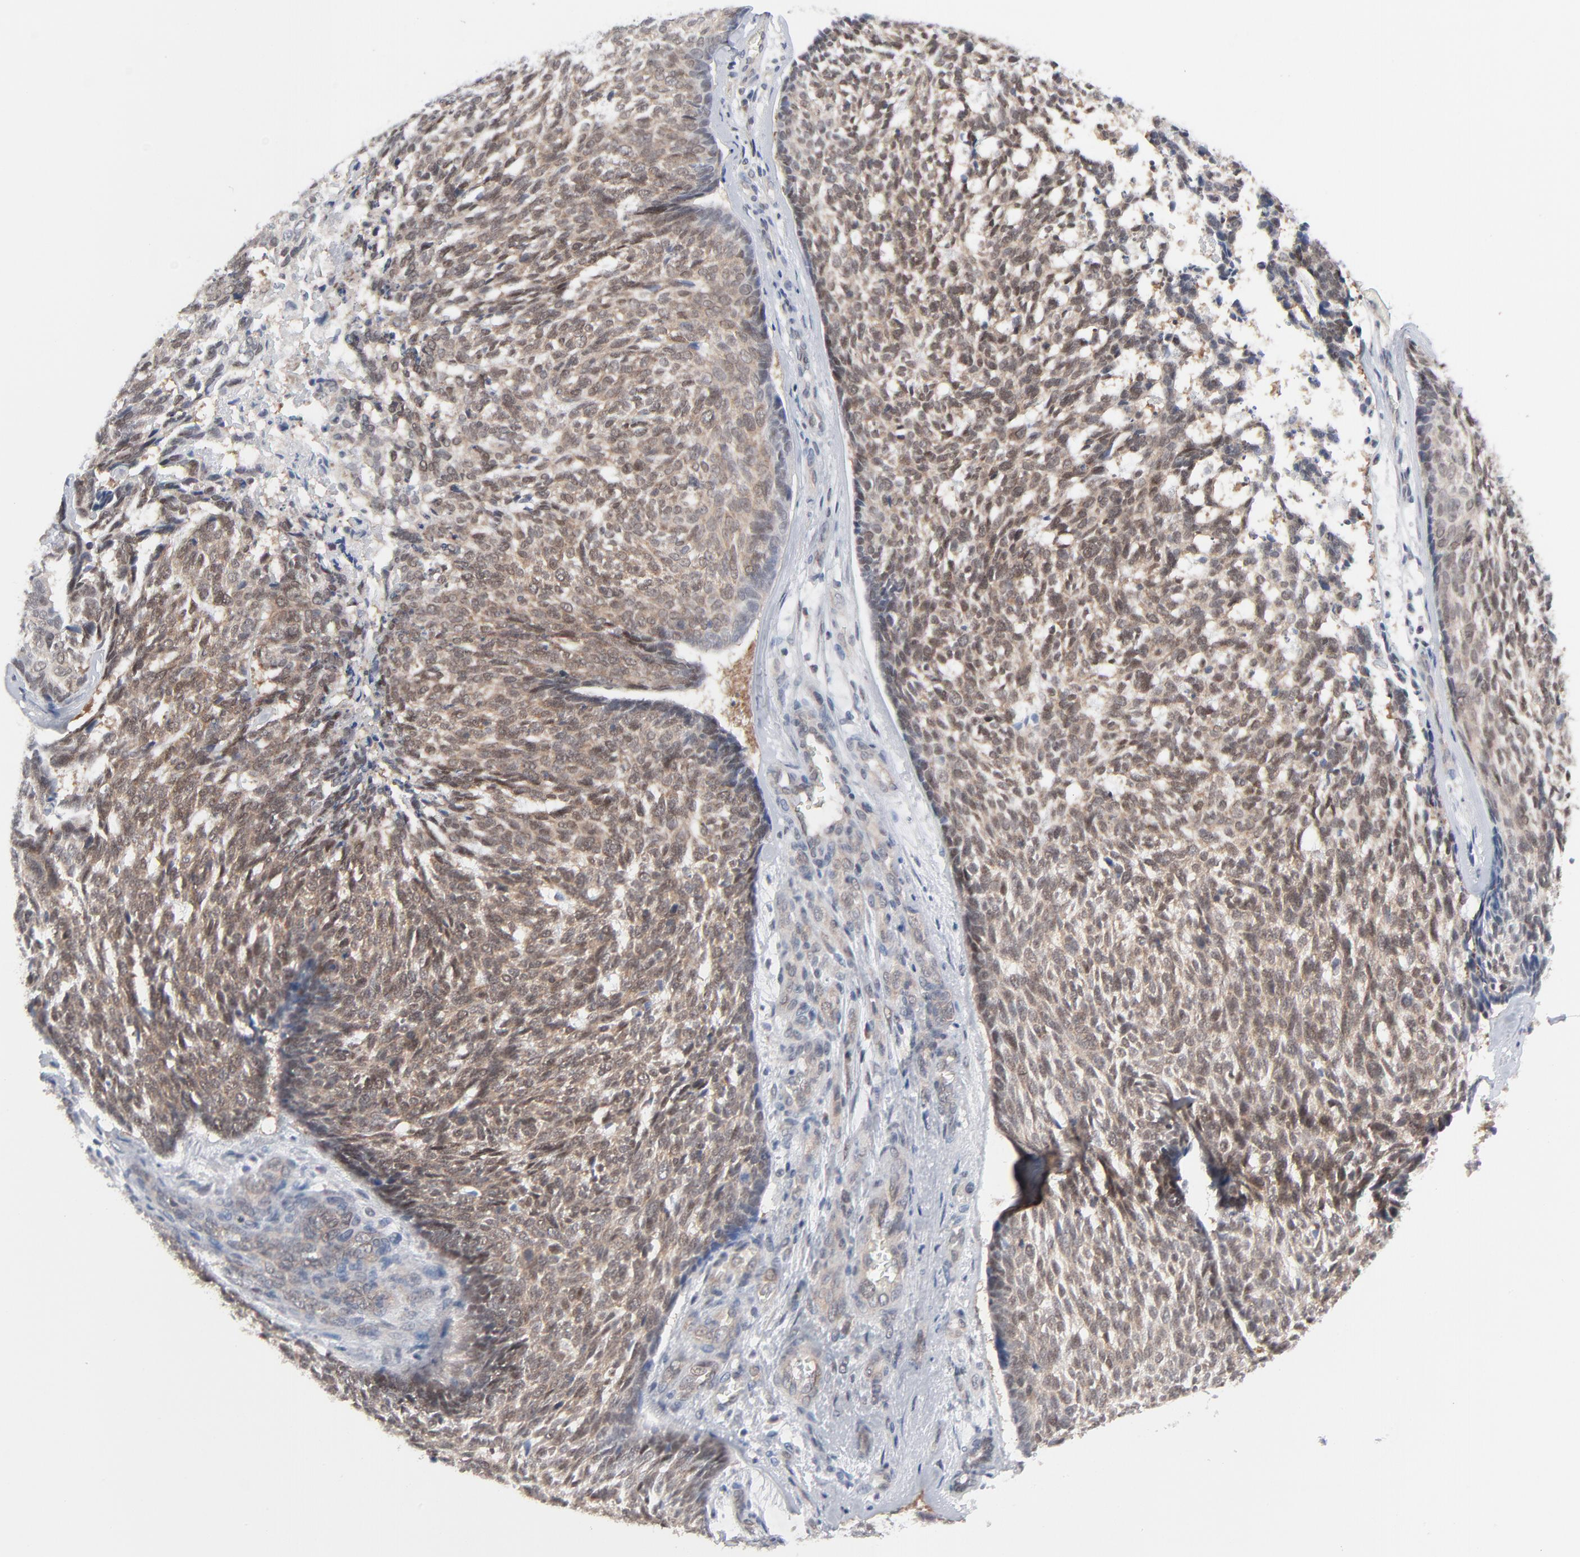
{"staining": {"intensity": "weak", "quantity": ">75%", "location": "cytoplasmic/membranous"}, "tissue": "skin cancer", "cell_type": "Tumor cells", "image_type": "cancer", "snomed": [{"axis": "morphology", "description": "Basal cell carcinoma"}, {"axis": "topography", "description": "Skin"}], "caption": "A brown stain highlights weak cytoplasmic/membranous expression of a protein in human skin cancer (basal cell carcinoma) tumor cells. The staining is performed using DAB (3,3'-diaminobenzidine) brown chromogen to label protein expression. The nuclei are counter-stained blue using hematoxylin.", "gene": "RPS6KB1", "patient": {"sex": "male", "age": 72}}